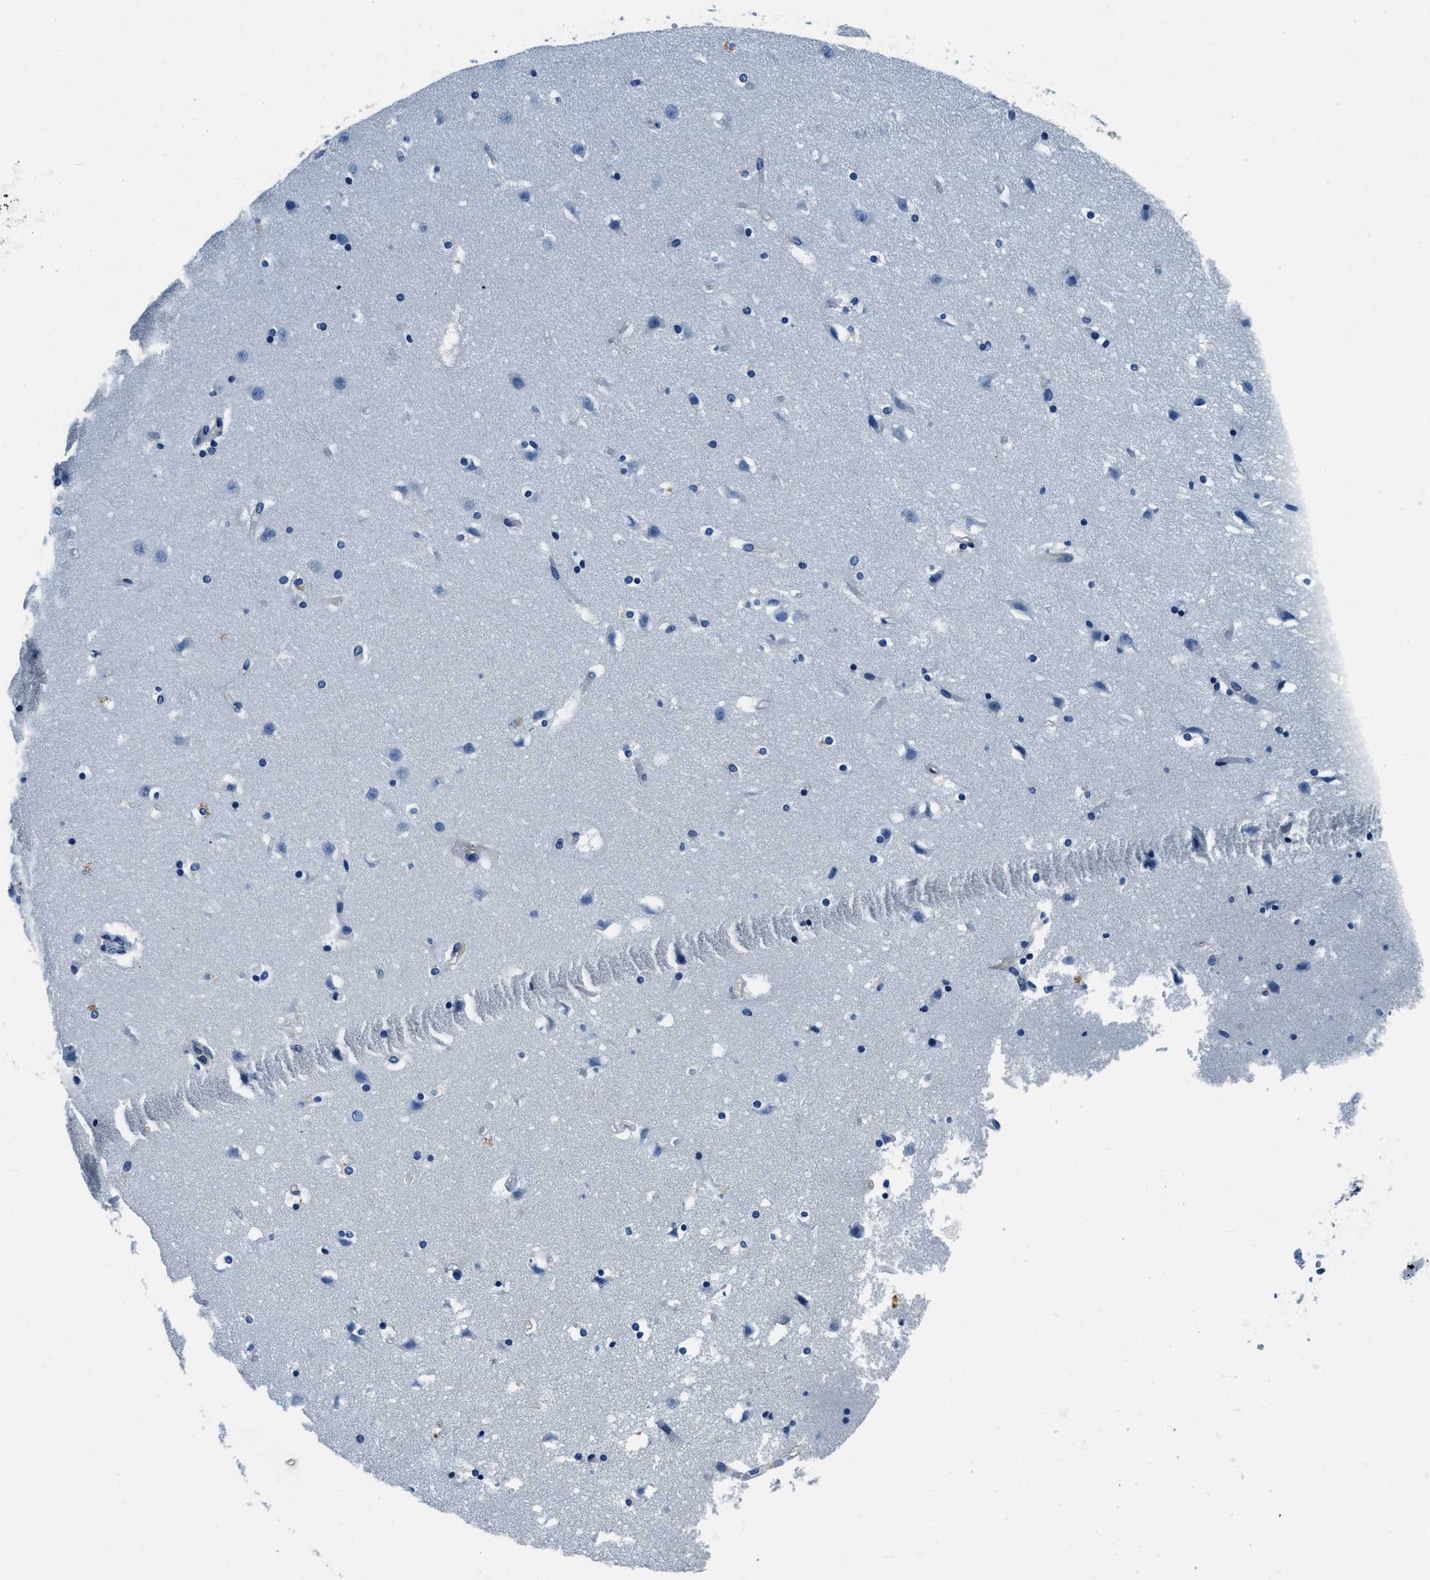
{"staining": {"intensity": "moderate", "quantity": "<25%", "location": "cytoplasmic/membranous"}, "tissue": "caudate", "cell_type": "Glial cells", "image_type": "normal", "snomed": [{"axis": "morphology", "description": "Normal tissue, NOS"}, {"axis": "topography", "description": "Lateral ventricle wall"}], "caption": "Immunohistochemistry (IHC) histopathology image of unremarkable caudate: human caudate stained using immunohistochemistry demonstrates low levels of moderate protein expression localized specifically in the cytoplasmic/membranous of glial cells, appearing as a cytoplasmic/membranous brown color.", "gene": "TWF1", "patient": {"sex": "male", "age": 45}}